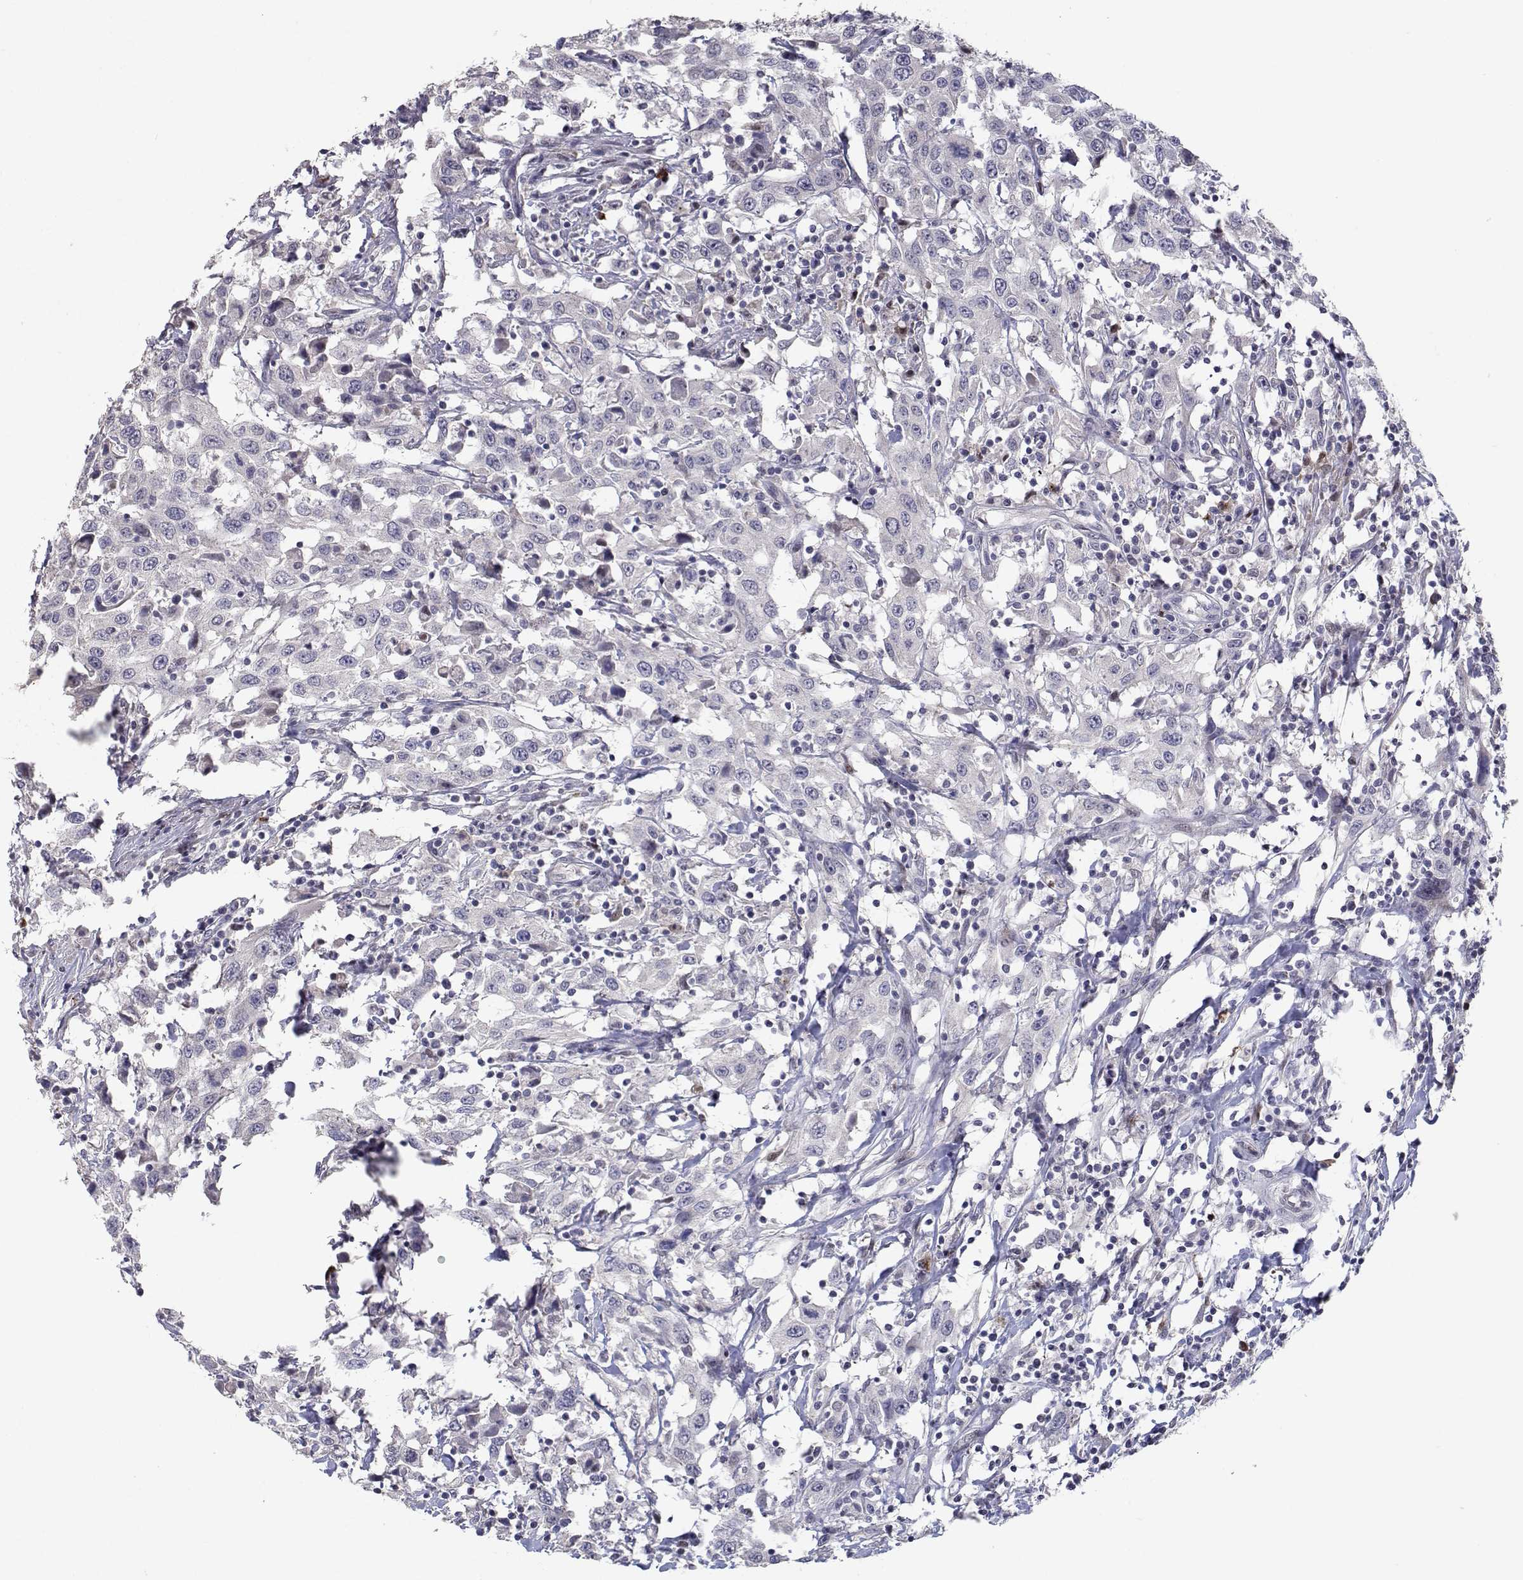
{"staining": {"intensity": "negative", "quantity": "none", "location": "none"}, "tissue": "urothelial cancer", "cell_type": "Tumor cells", "image_type": "cancer", "snomed": [{"axis": "morphology", "description": "Urothelial carcinoma, High grade"}, {"axis": "topography", "description": "Urinary bladder"}], "caption": "High-grade urothelial carcinoma stained for a protein using IHC displays no positivity tumor cells.", "gene": "RBPJL", "patient": {"sex": "male", "age": 61}}